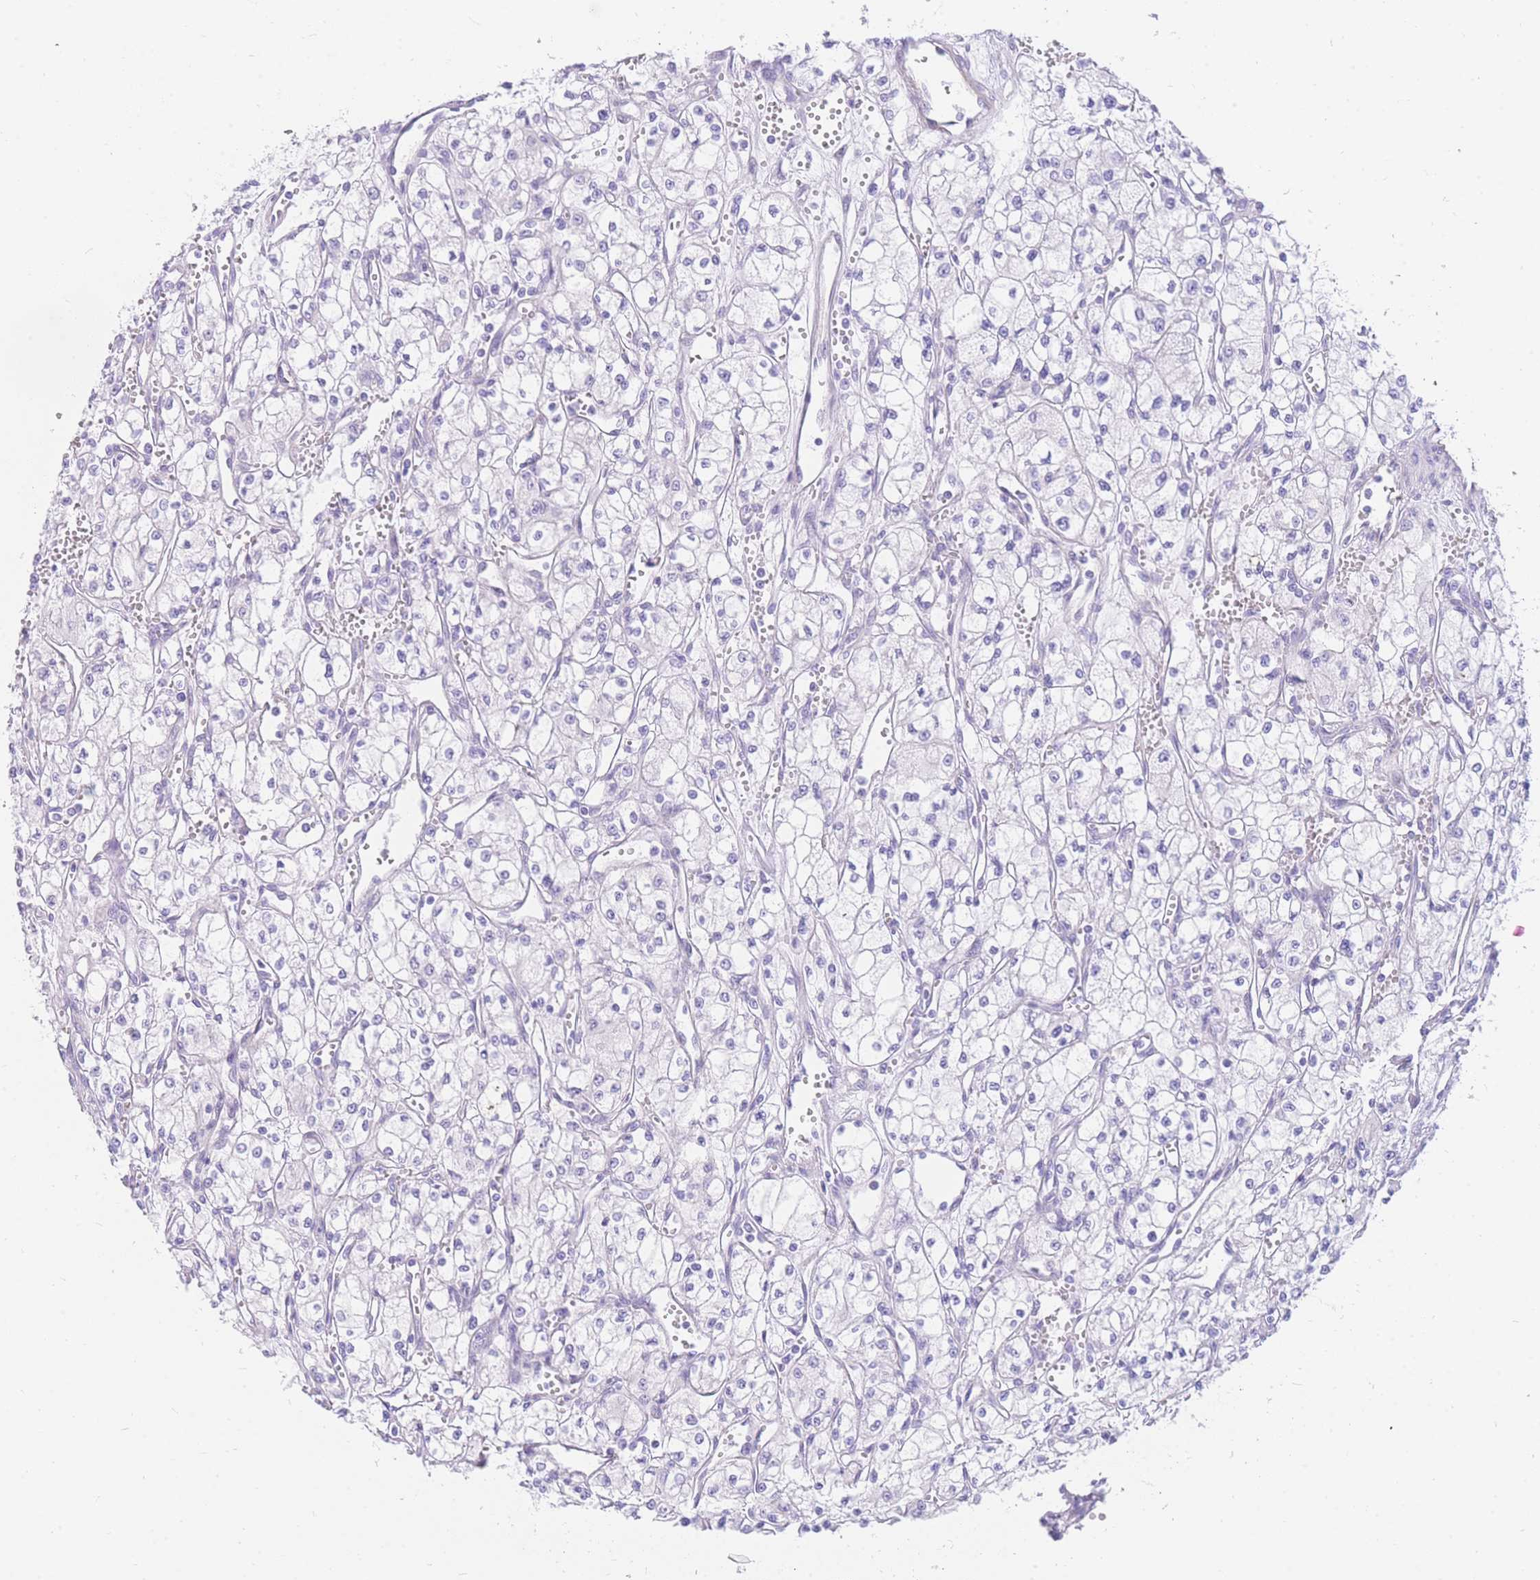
{"staining": {"intensity": "negative", "quantity": "none", "location": "none"}, "tissue": "renal cancer", "cell_type": "Tumor cells", "image_type": "cancer", "snomed": [{"axis": "morphology", "description": "Adenocarcinoma, NOS"}, {"axis": "topography", "description": "Kidney"}], "caption": "Tumor cells show no significant staining in renal cancer (adenocarcinoma).", "gene": "SRSF12", "patient": {"sex": "male", "age": 59}}